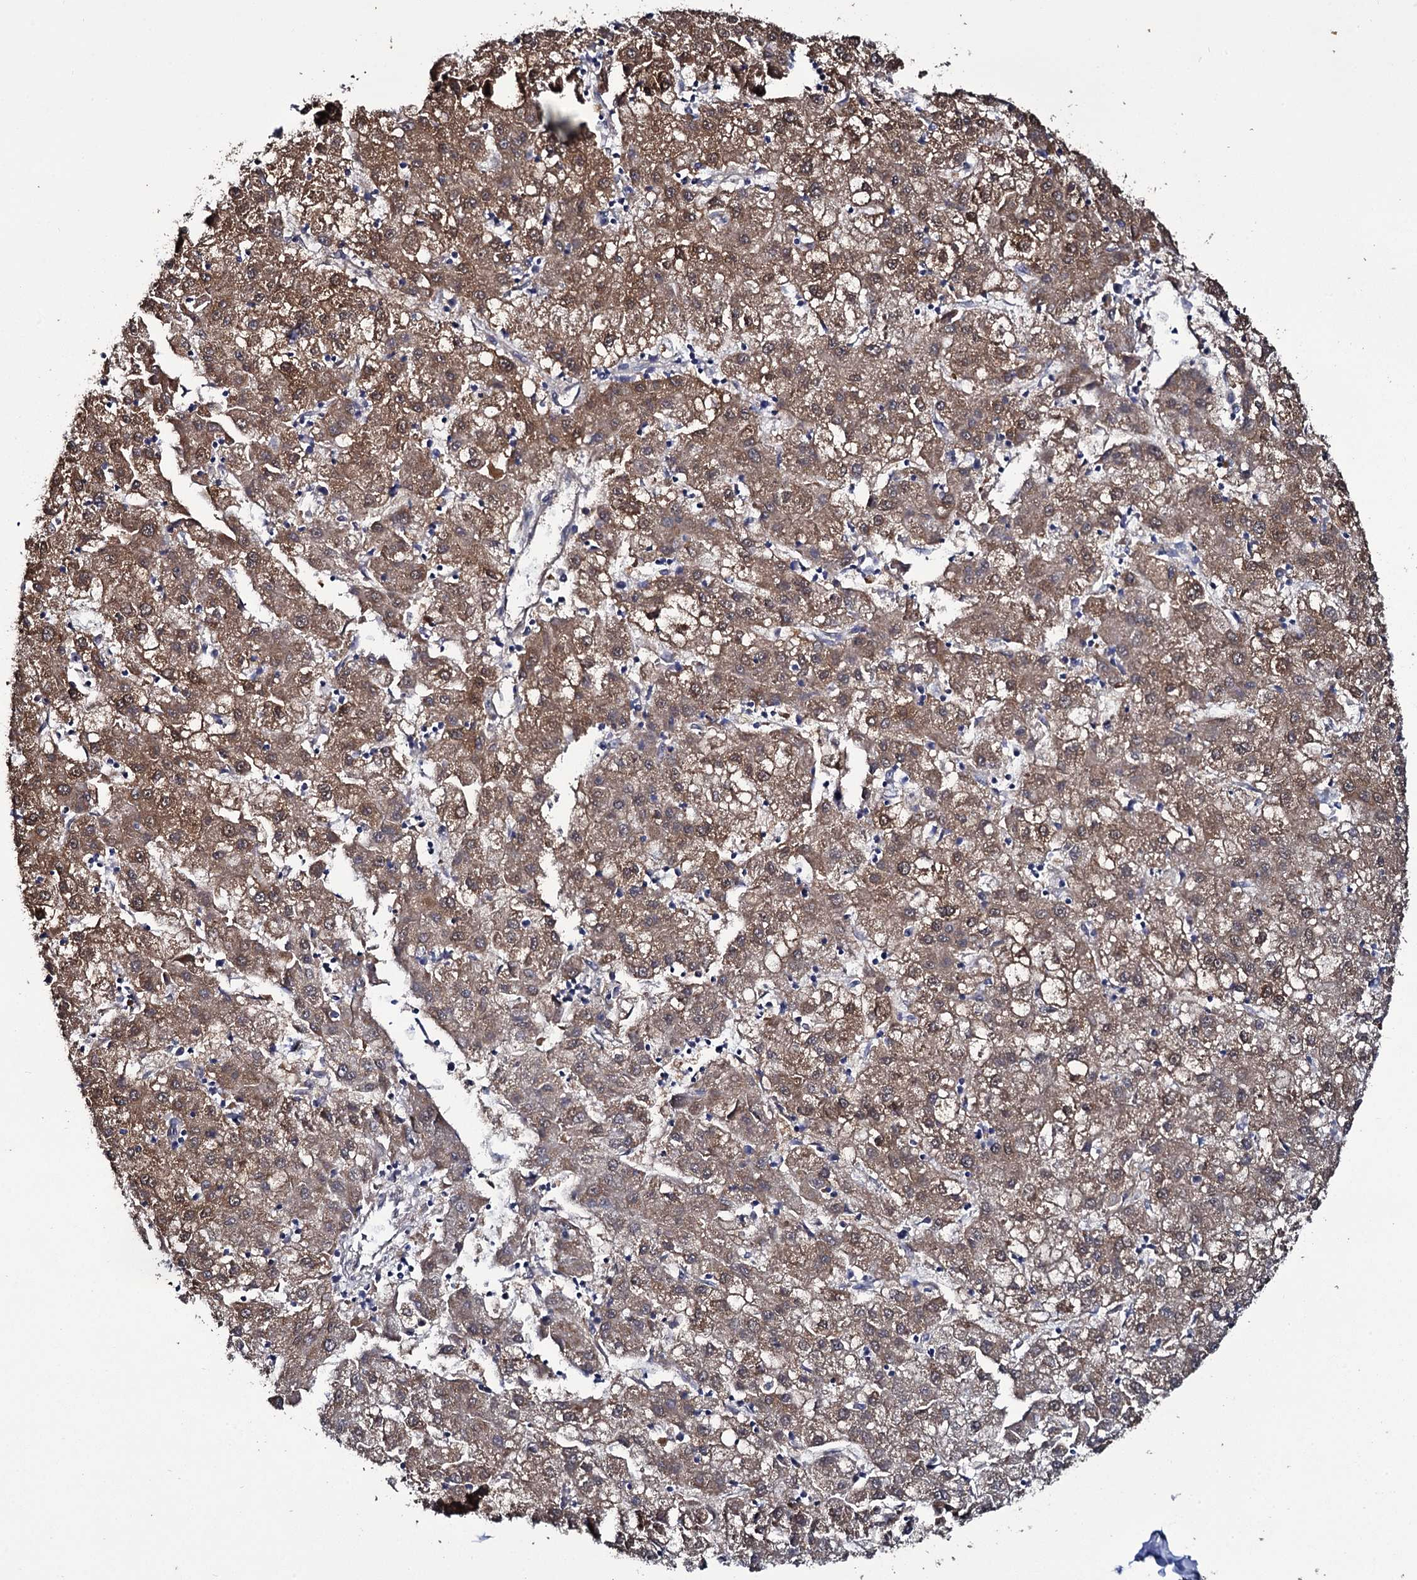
{"staining": {"intensity": "moderate", "quantity": ">75%", "location": "cytoplasmic/membranous"}, "tissue": "liver cancer", "cell_type": "Tumor cells", "image_type": "cancer", "snomed": [{"axis": "morphology", "description": "Carcinoma, Hepatocellular, NOS"}, {"axis": "topography", "description": "Liver"}], "caption": "Protein staining of liver cancer (hepatocellular carcinoma) tissue shows moderate cytoplasmic/membranous positivity in about >75% of tumor cells. Nuclei are stained in blue.", "gene": "CRYL1", "patient": {"sex": "male", "age": 72}}